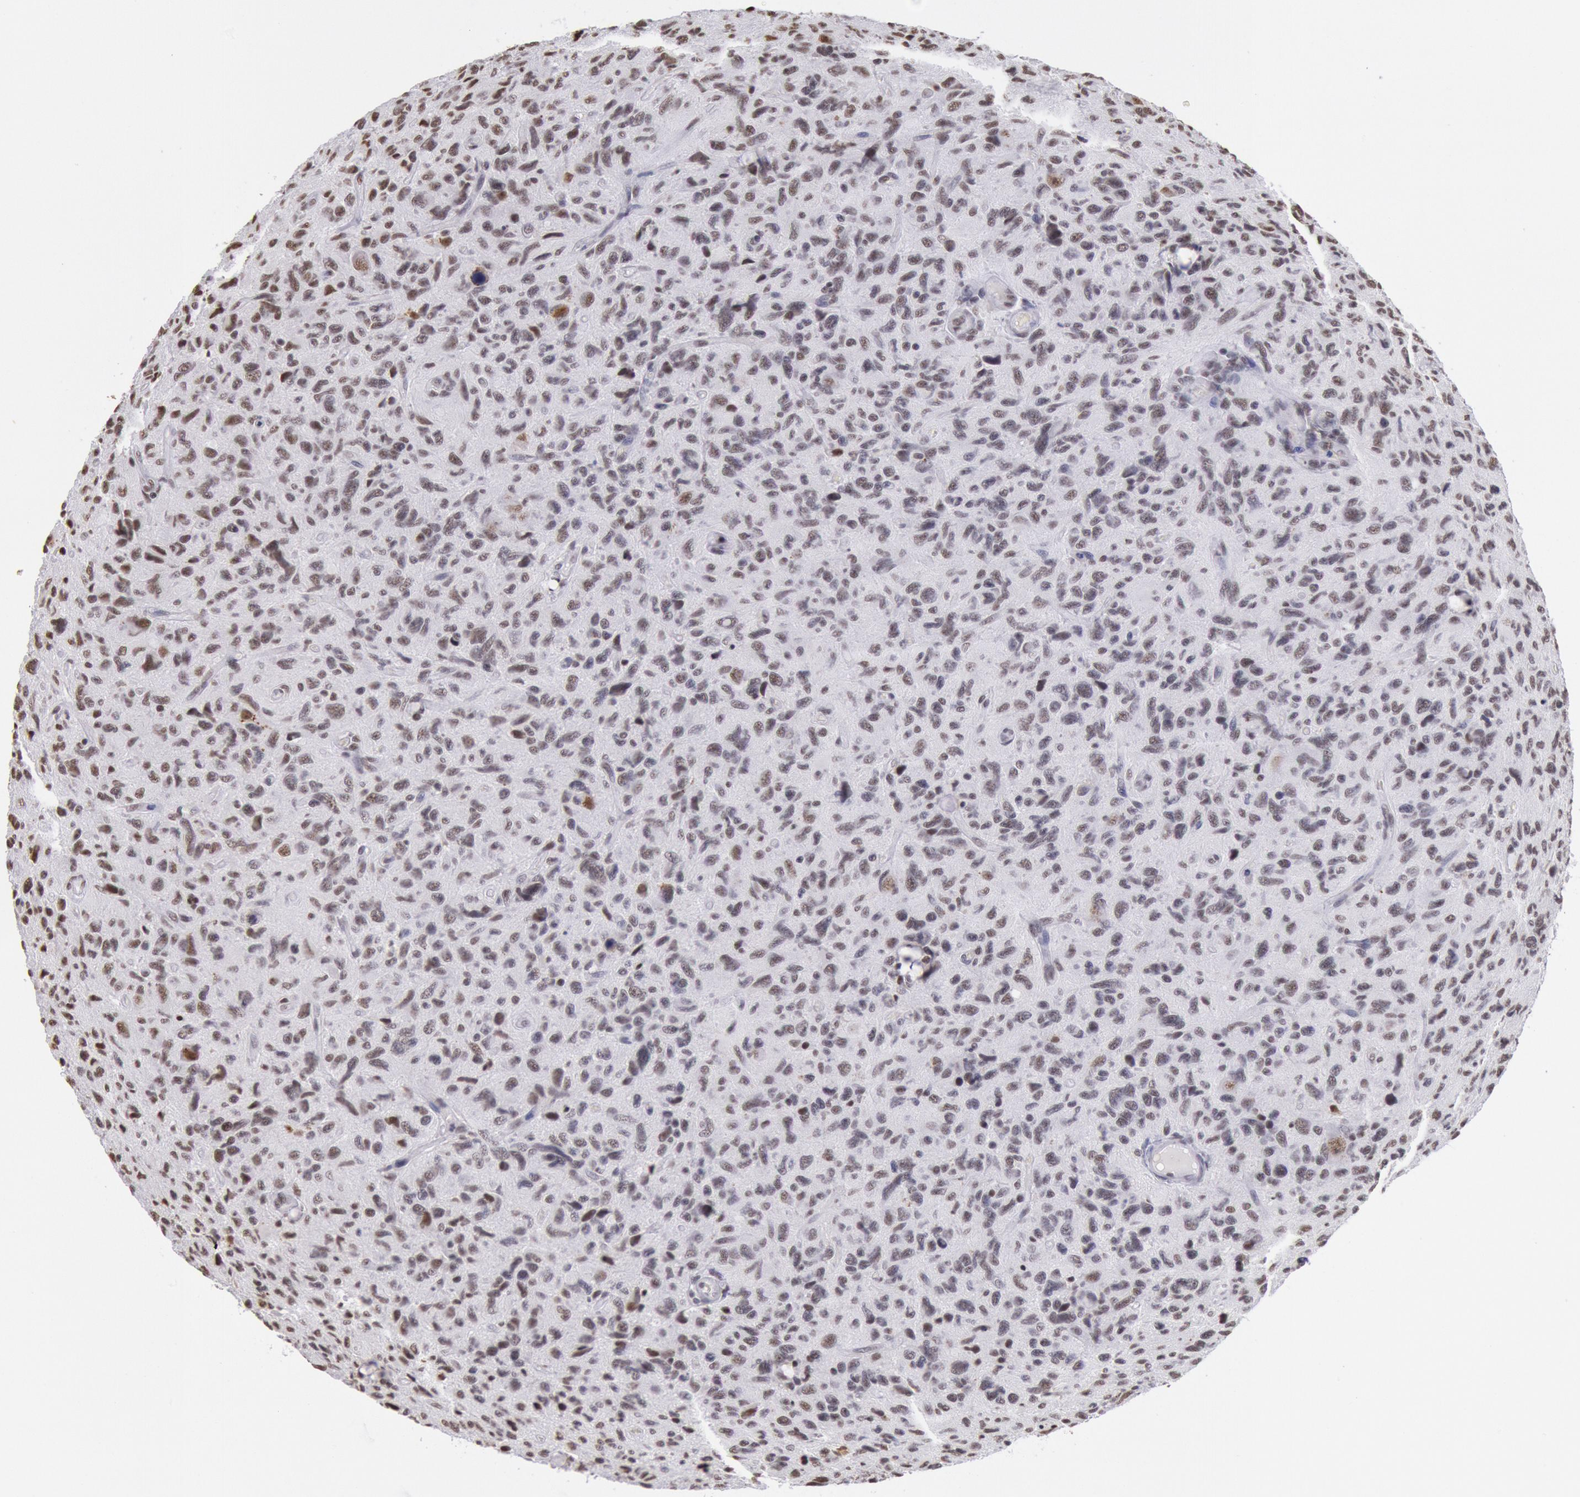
{"staining": {"intensity": "moderate", "quantity": ">75%", "location": "nuclear"}, "tissue": "glioma", "cell_type": "Tumor cells", "image_type": "cancer", "snomed": [{"axis": "morphology", "description": "Glioma, malignant, High grade"}, {"axis": "topography", "description": "Brain"}], "caption": "Protein positivity by immunohistochemistry exhibits moderate nuclear staining in about >75% of tumor cells in glioma.", "gene": "SNRPD3", "patient": {"sex": "female", "age": 60}}